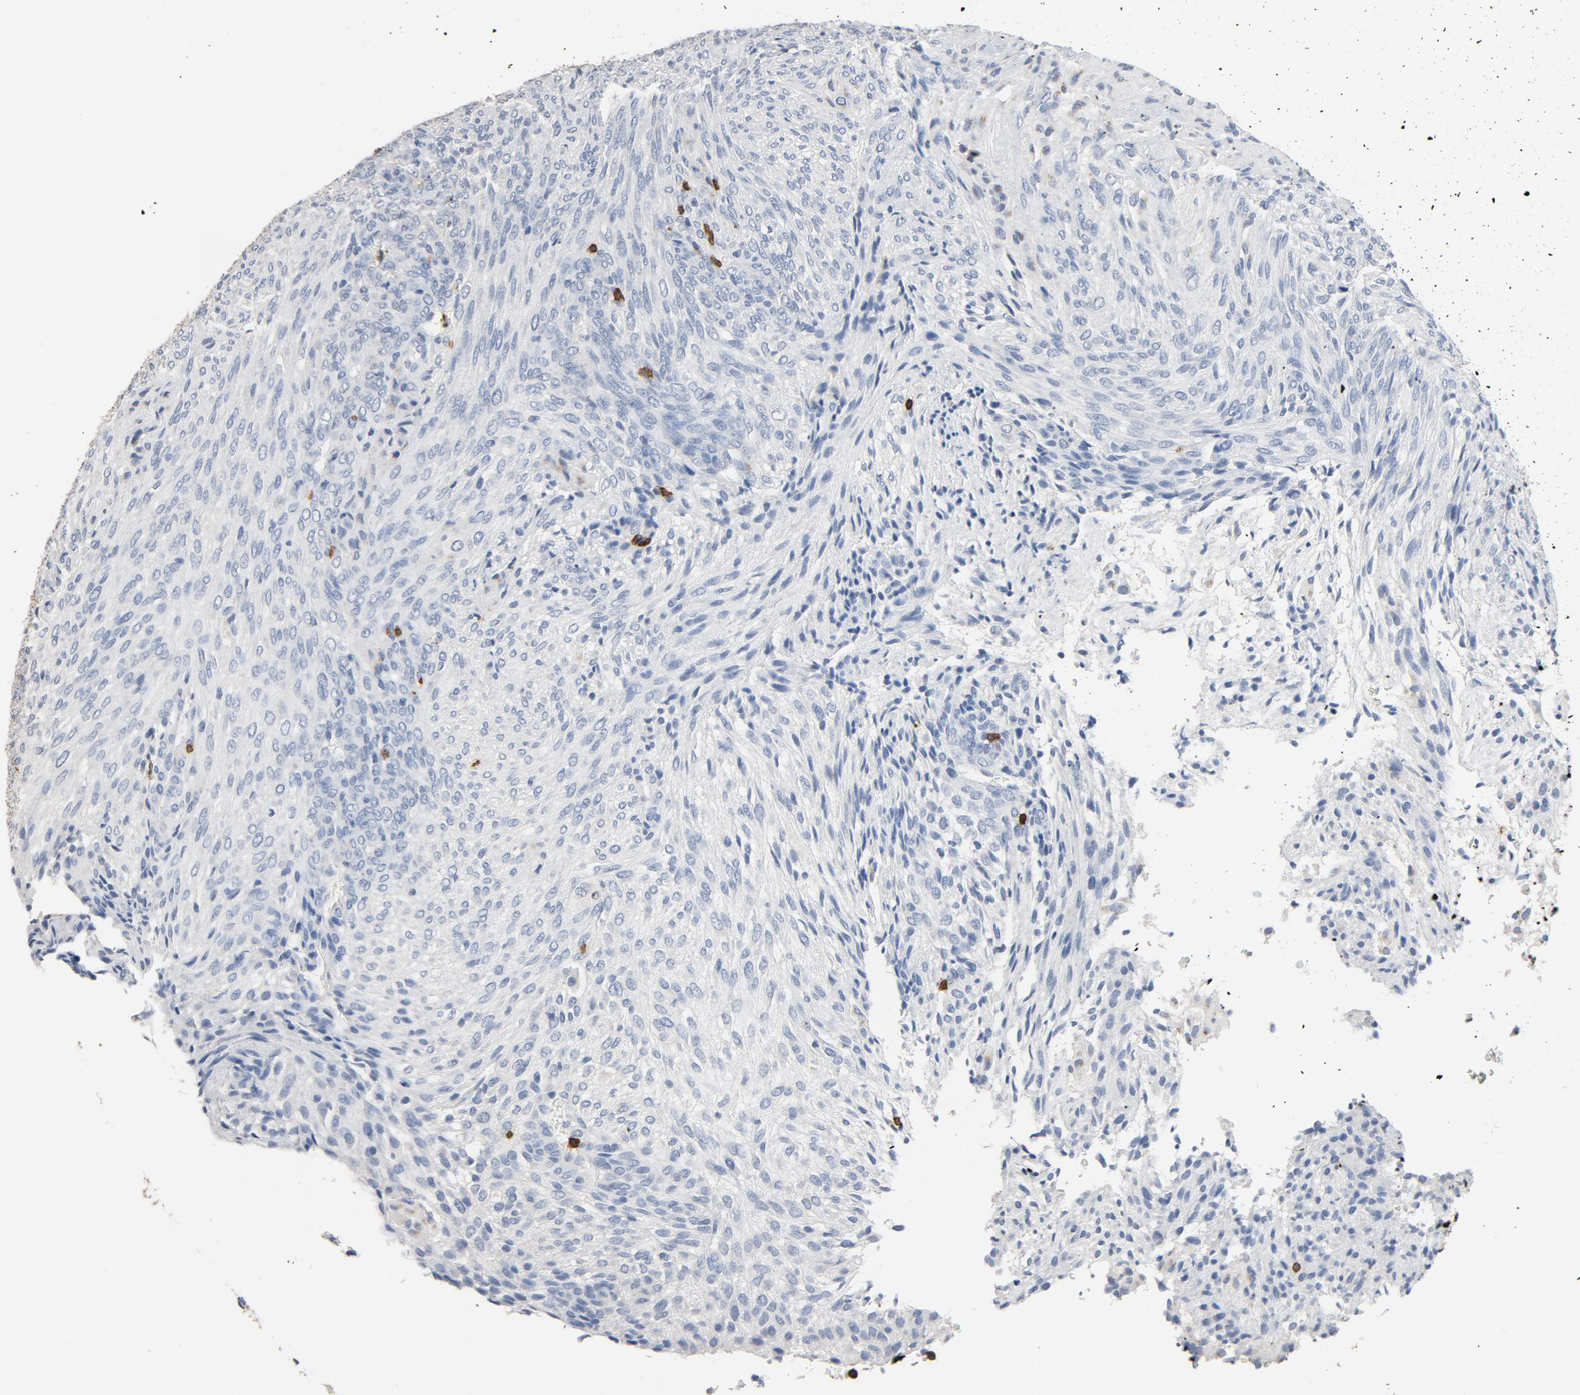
{"staining": {"intensity": "negative", "quantity": "none", "location": "none"}, "tissue": "glioma", "cell_type": "Tumor cells", "image_type": "cancer", "snomed": [{"axis": "morphology", "description": "Glioma, malignant, High grade"}, {"axis": "topography", "description": "Cerebral cortex"}], "caption": "High power microscopy histopathology image of an immunohistochemistry micrograph of malignant glioma (high-grade), revealing no significant staining in tumor cells.", "gene": "CD247", "patient": {"sex": "female", "age": 55}}